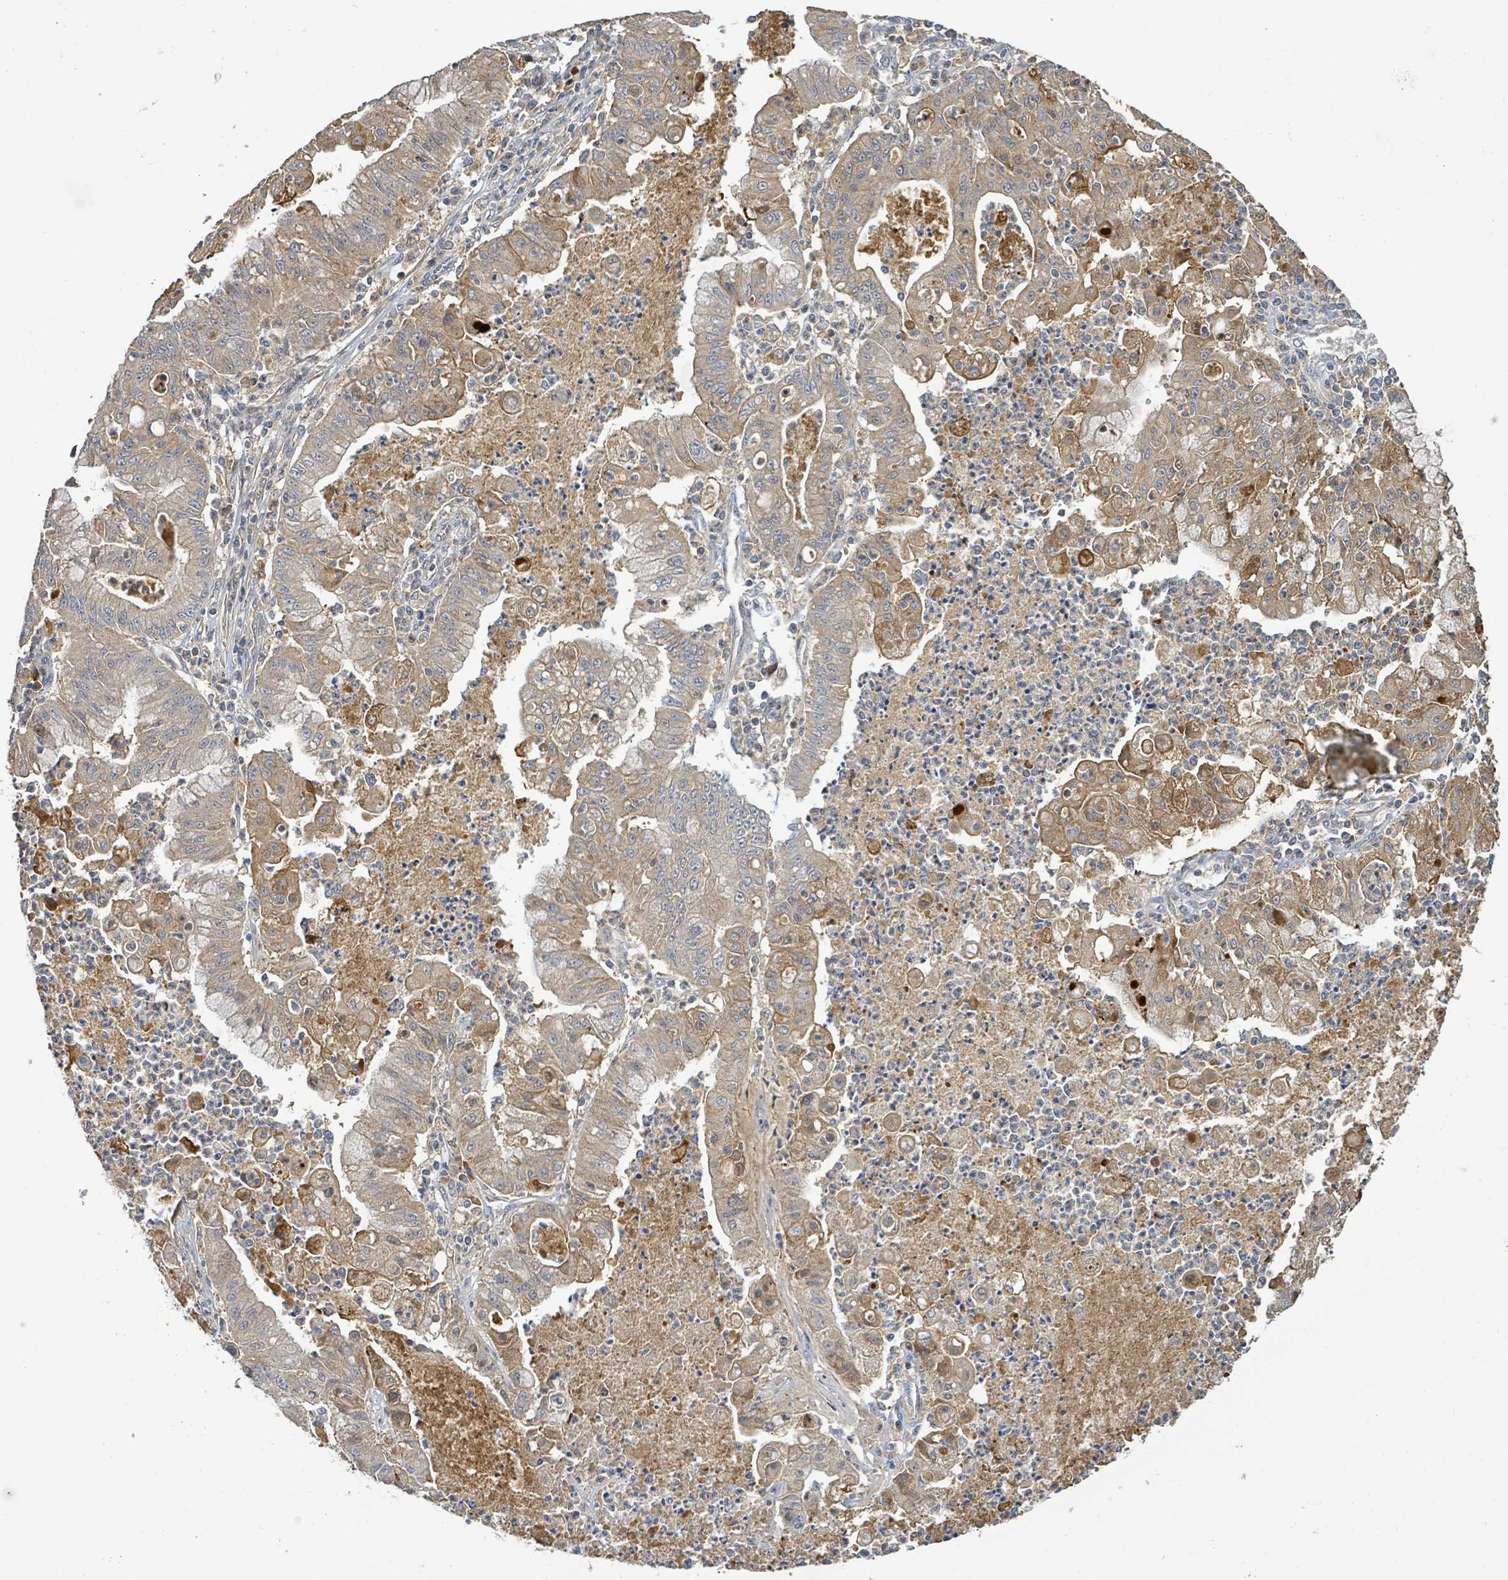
{"staining": {"intensity": "weak", "quantity": ">75%", "location": "cytoplasmic/membranous"}, "tissue": "ovarian cancer", "cell_type": "Tumor cells", "image_type": "cancer", "snomed": [{"axis": "morphology", "description": "Cystadenocarcinoma, mucinous, NOS"}, {"axis": "topography", "description": "Ovary"}], "caption": "A brown stain labels weak cytoplasmic/membranous positivity of a protein in ovarian cancer tumor cells. The staining is performed using DAB (3,3'-diaminobenzidine) brown chromogen to label protein expression. The nuclei are counter-stained blue using hematoxylin.", "gene": "STARD4", "patient": {"sex": "female", "age": 70}}